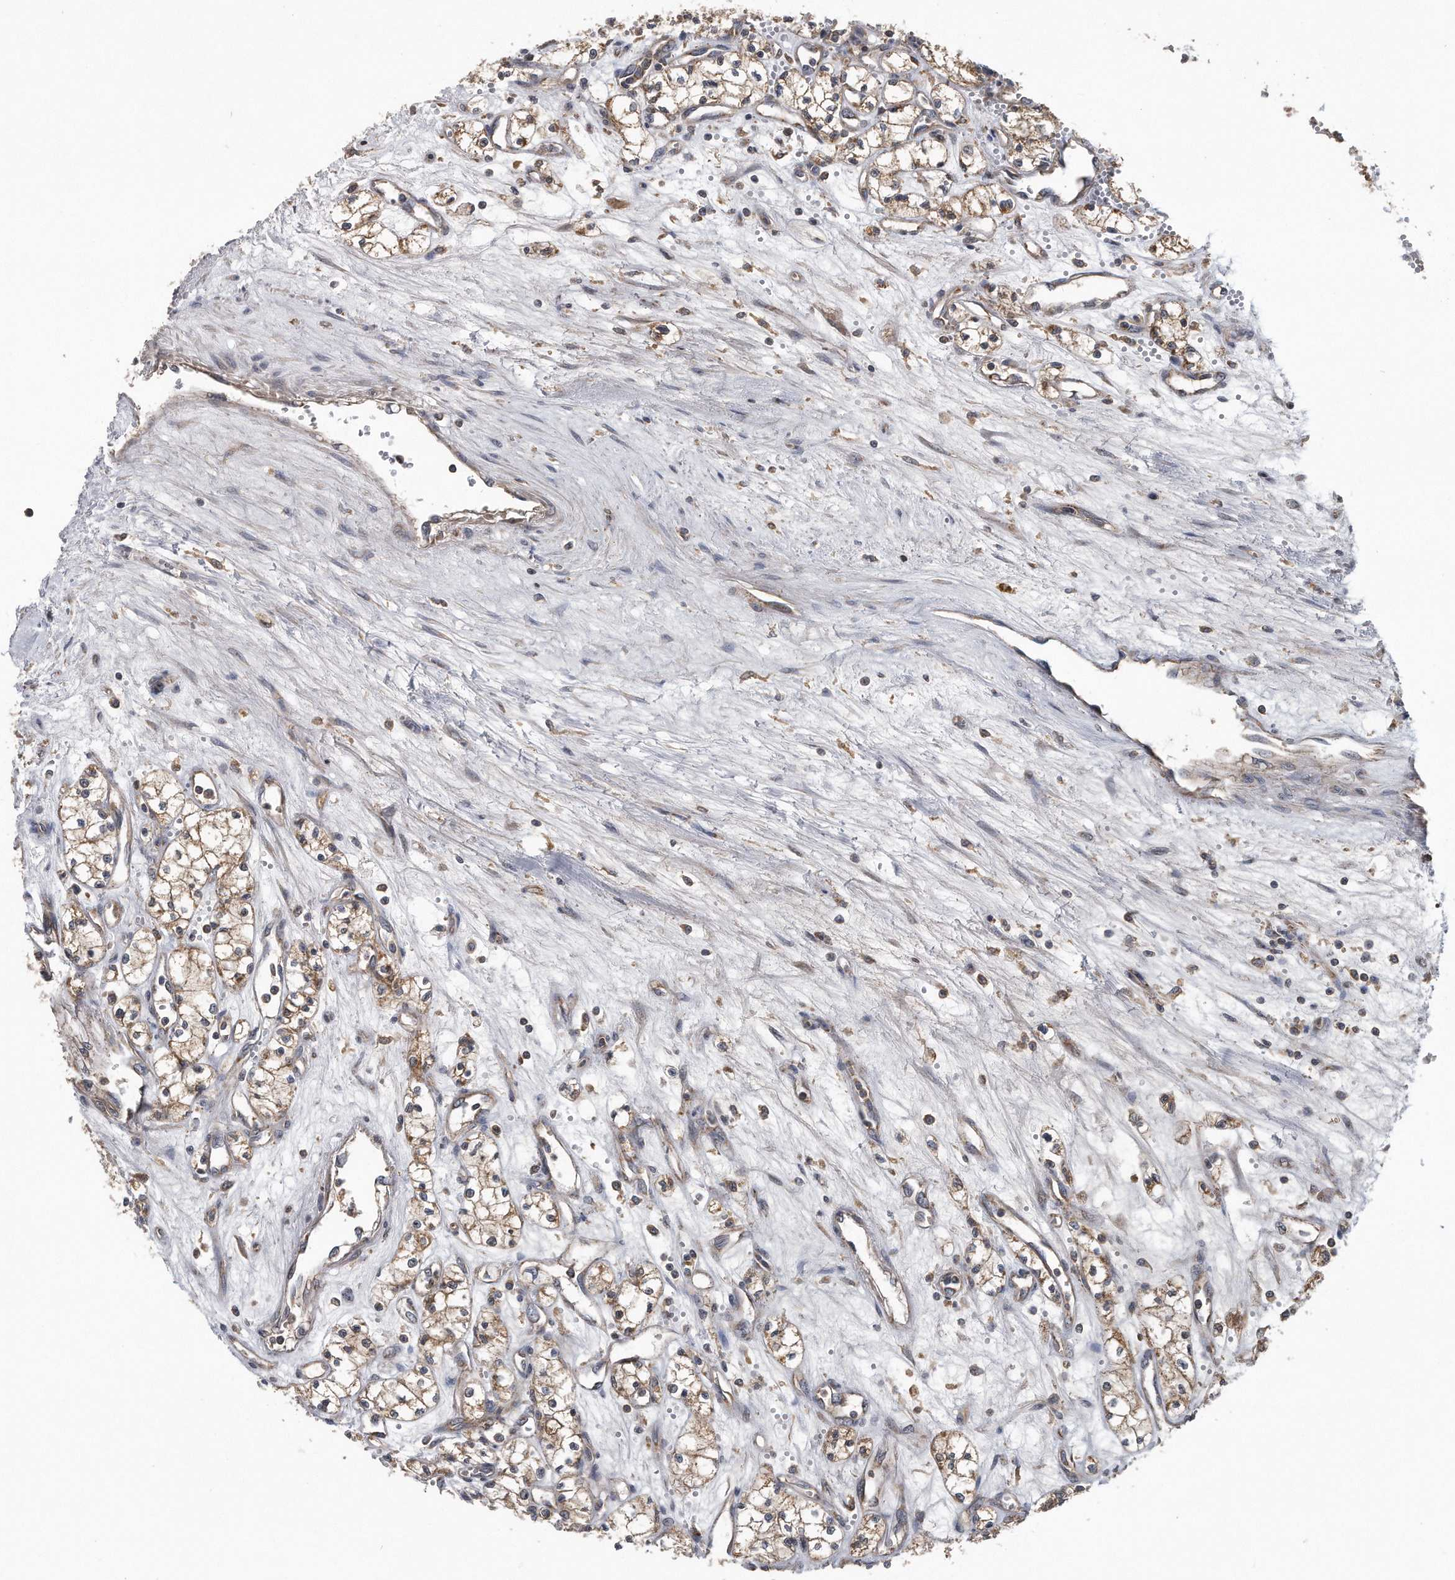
{"staining": {"intensity": "moderate", "quantity": ">75%", "location": "cytoplasmic/membranous"}, "tissue": "renal cancer", "cell_type": "Tumor cells", "image_type": "cancer", "snomed": [{"axis": "morphology", "description": "Adenocarcinoma, NOS"}, {"axis": "topography", "description": "Kidney"}], "caption": "Protein staining by immunohistochemistry demonstrates moderate cytoplasmic/membranous expression in about >75% of tumor cells in renal adenocarcinoma.", "gene": "ALPK2", "patient": {"sex": "male", "age": 59}}